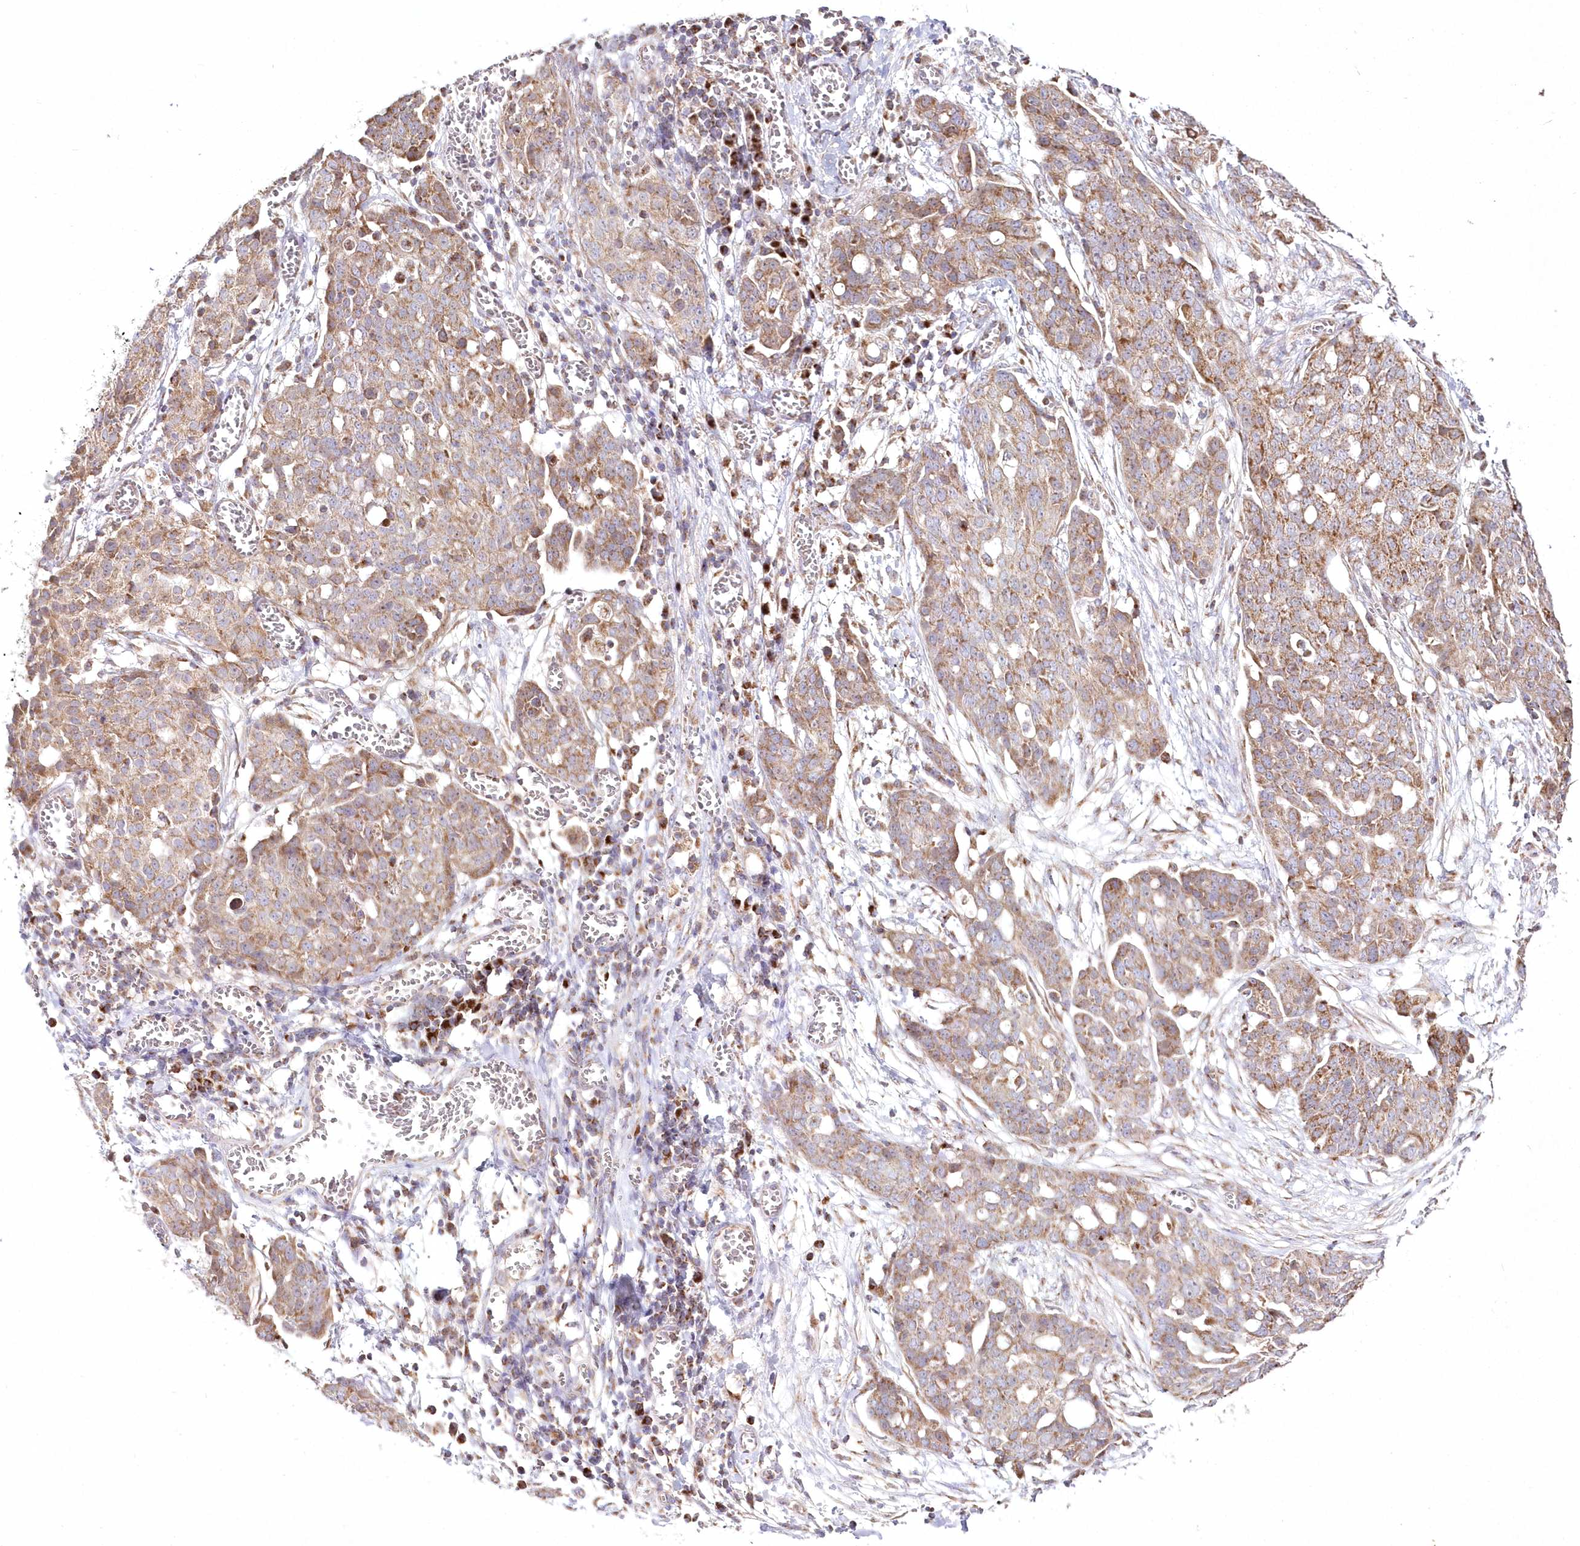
{"staining": {"intensity": "moderate", "quantity": ">75%", "location": "cytoplasmic/membranous"}, "tissue": "ovarian cancer", "cell_type": "Tumor cells", "image_type": "cancer", "snomed": [{"axis": "morphology", "description": "Cystadenocarcinoma, serous, NOS"}, {"axis": "topography", "description": "Soft tissue"}, {"axis": "topography", "description": "Ovary"}], "caption": "Tumor cells display medium levels of moderate cytoplasmic/membranous staining in approximately >75% of cells in ovarian cancer. Ihc stains the protein of interest in brown and the nuclei are stained blue.", "gene": "DNA2", "patient": {"sex": "female", "age": 57}}